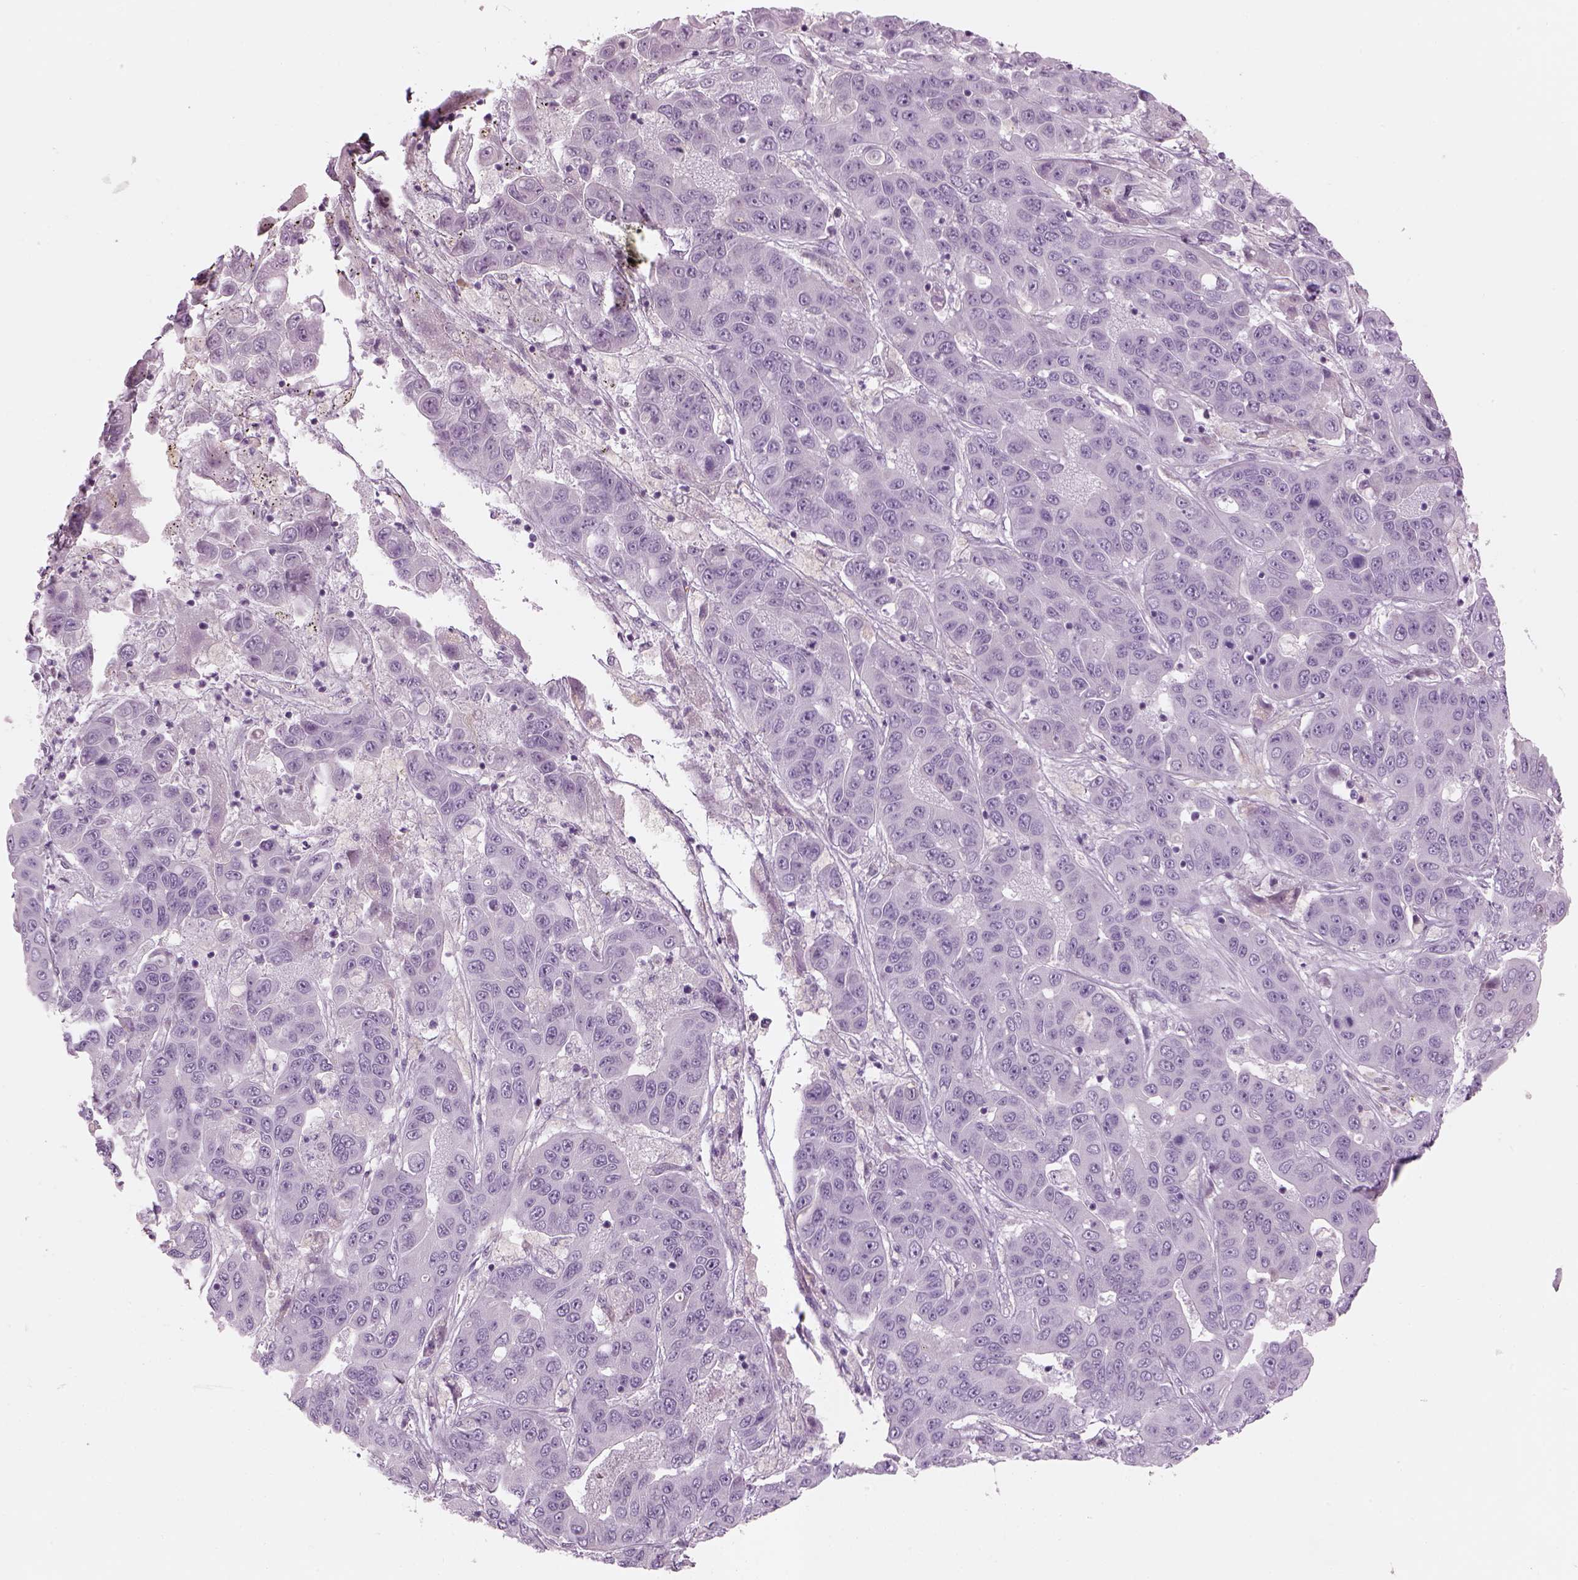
{"staining": {"intensity": "negative", "quantity": "none", "location": "none"}, "tissue": "liver cancer", "cell_type": "Tumor cells", "image_type": "cancer", "snomed": [{"axis": "morphology", "description": "Cholangiocarcinoma"}, {"axis": "topography", "description": "Liver"}], "caption": "Tumor cells show no significant positivity in cholangiocarcinoma (liver).", "gene": "PABPC1L2B", "patient": {"sex": "female", "age": 52}}